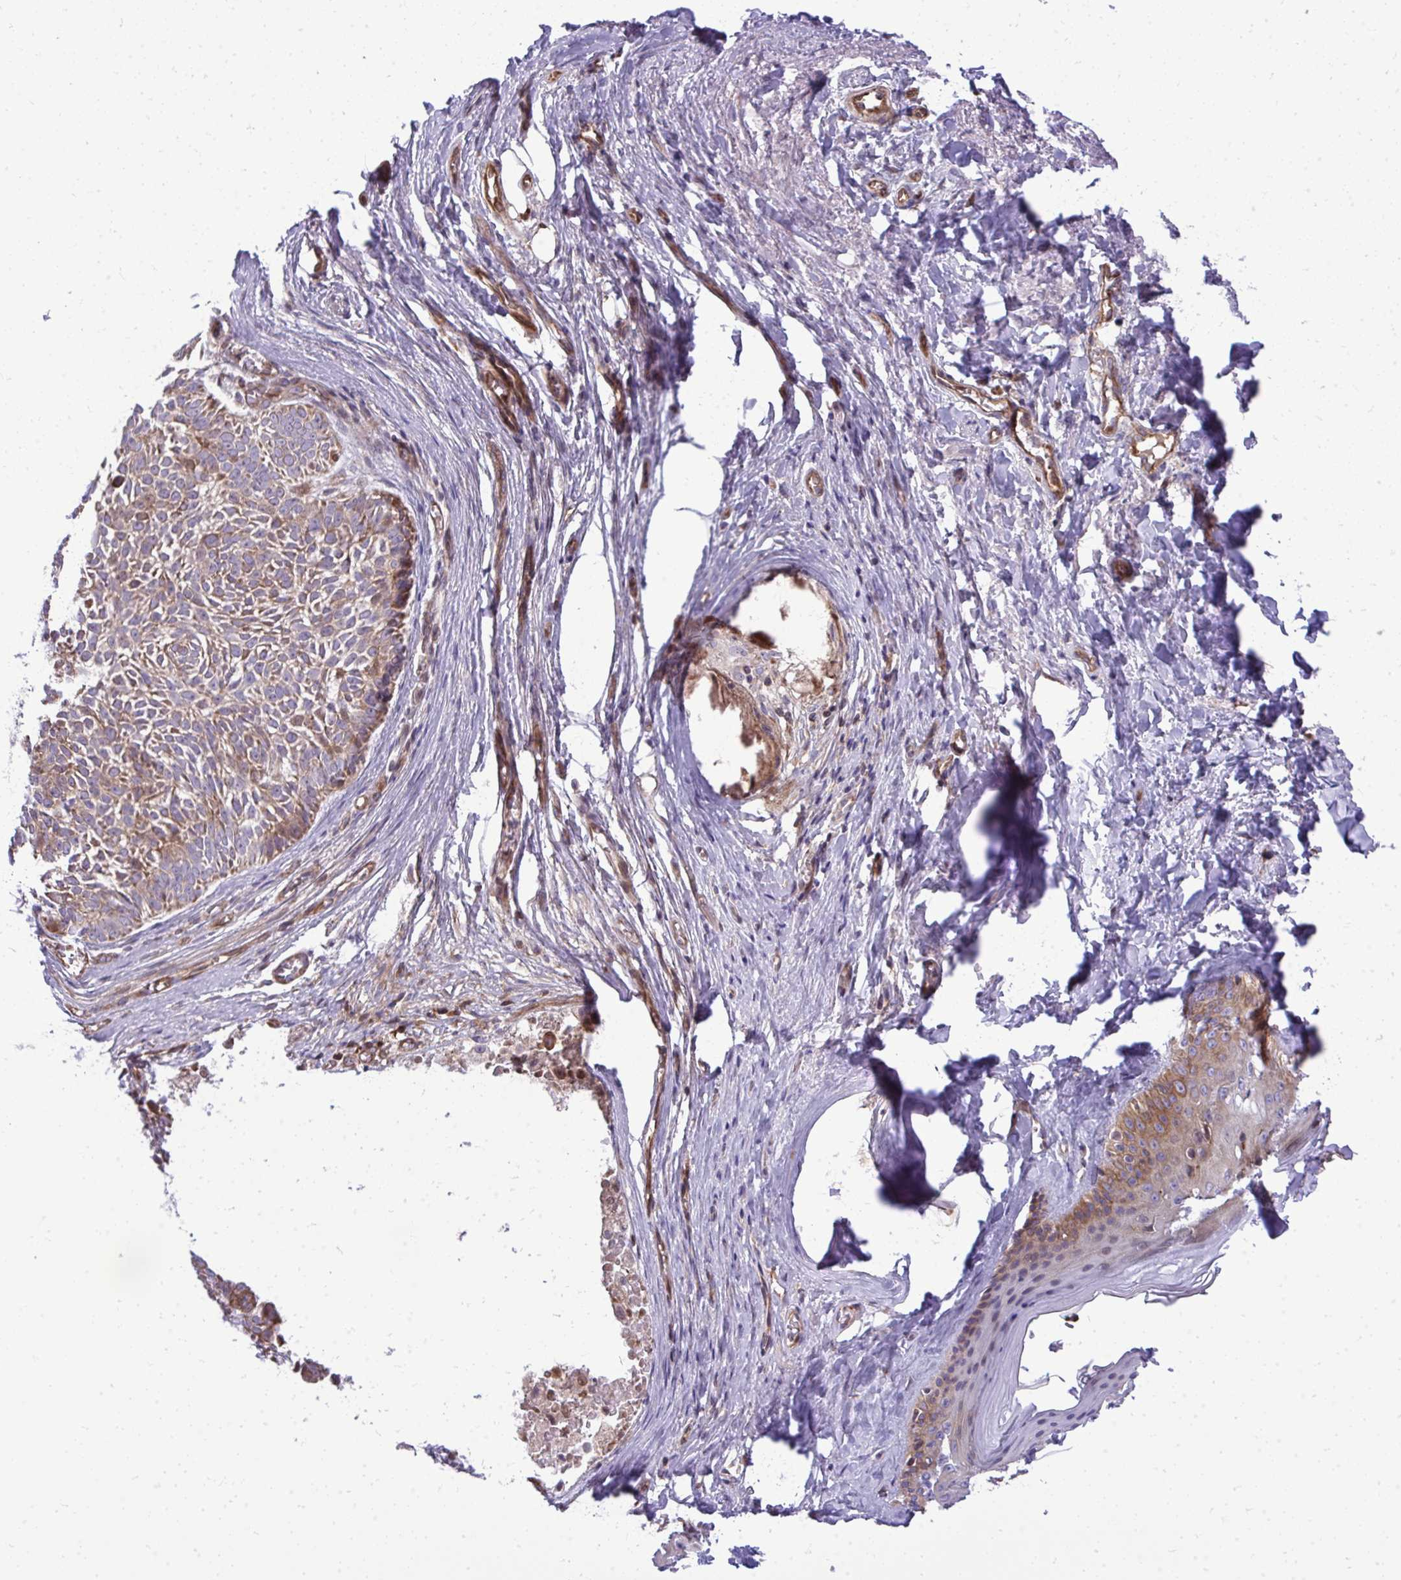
{"staining": {"intensity": "weak", "quantity": ">75%", "location": "cytoplasmic/membranous"}, "tissue": "skin cancer", "cell_type": "Tumor cells", "image_type": "cancer", "snomed": [{"axis": "morphology", "description": "Basal cell carcinoma"}, {"axis": "topography", "description": "Skin"}, {"axis": "topography", "description": "Skin of face"}, {"axis": "topography", "description": "Skin of nose"}], "caption": "IHC histopathology image of neoplastic tissue: human skin basal cell carcinoma stained using immunohistochemistry shows low levels of weak protein expression localized specifically in the cytoplasmic/membranous of tumor cells, appearing as a cytoplasmic/membranous brown color.", "gene": "ZSCAN9", "patient": {"sex": "female", "age": 86}}